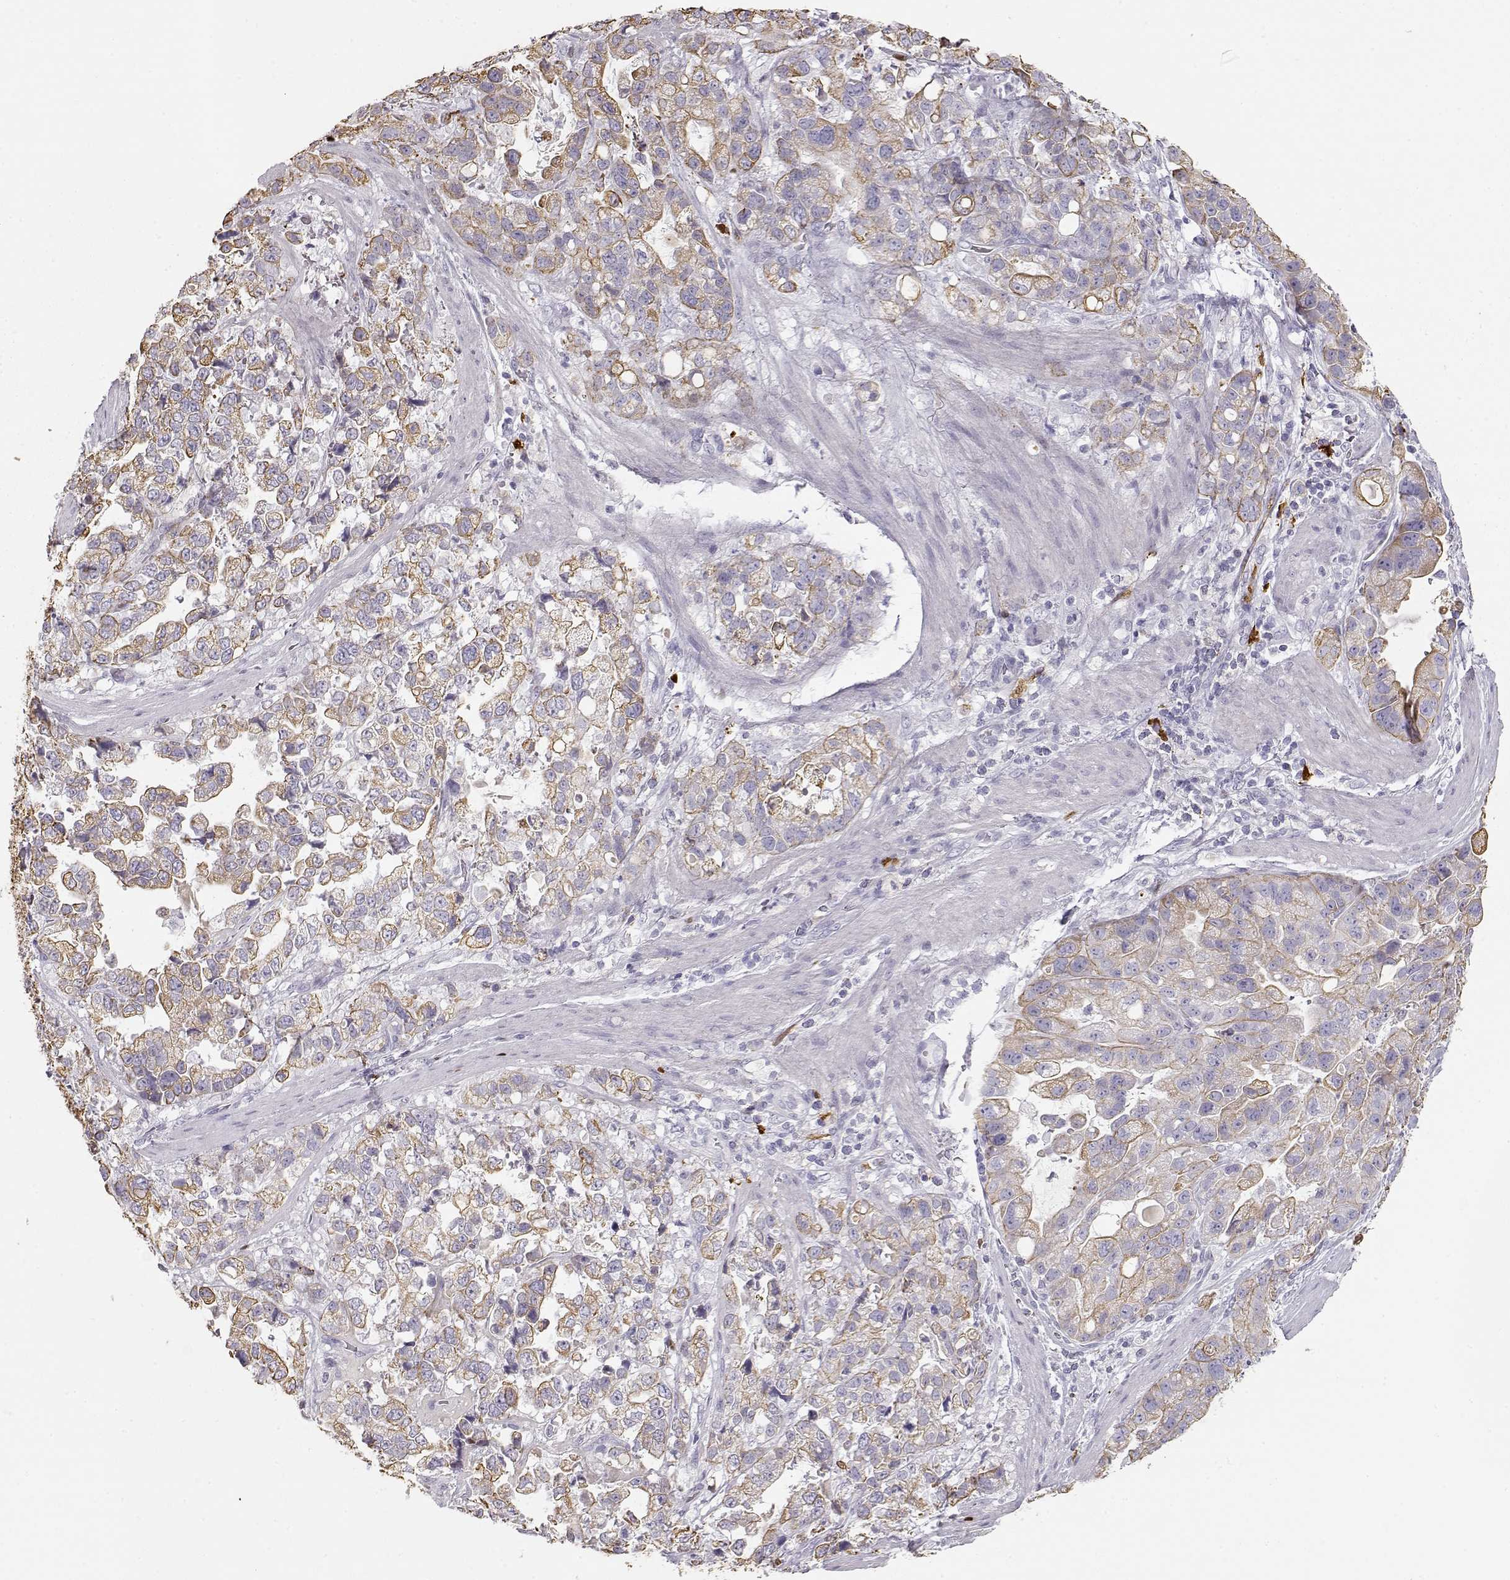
{"staining": {"intensity": "moderate", "quantity": ">75%", "location": "cytoplasmic/membranous"}, "tissue": "stomach cancer", "cell_type": "Tumor cells", "image_type": "cancer", "snomed": [{"axis": "morphology", "description": "Adenocarcinoma, NOS"}, {"axis": "topography", "description": "Stomach"}], "caption": "This histopathology image displays IHC staining of stomach adenocarcinoma, with medium moderate cytoplasmic/membranous staining in about >75% of tumor cells.", "gene": "S100B", "patient": {"sex": "male", "age": 59}}